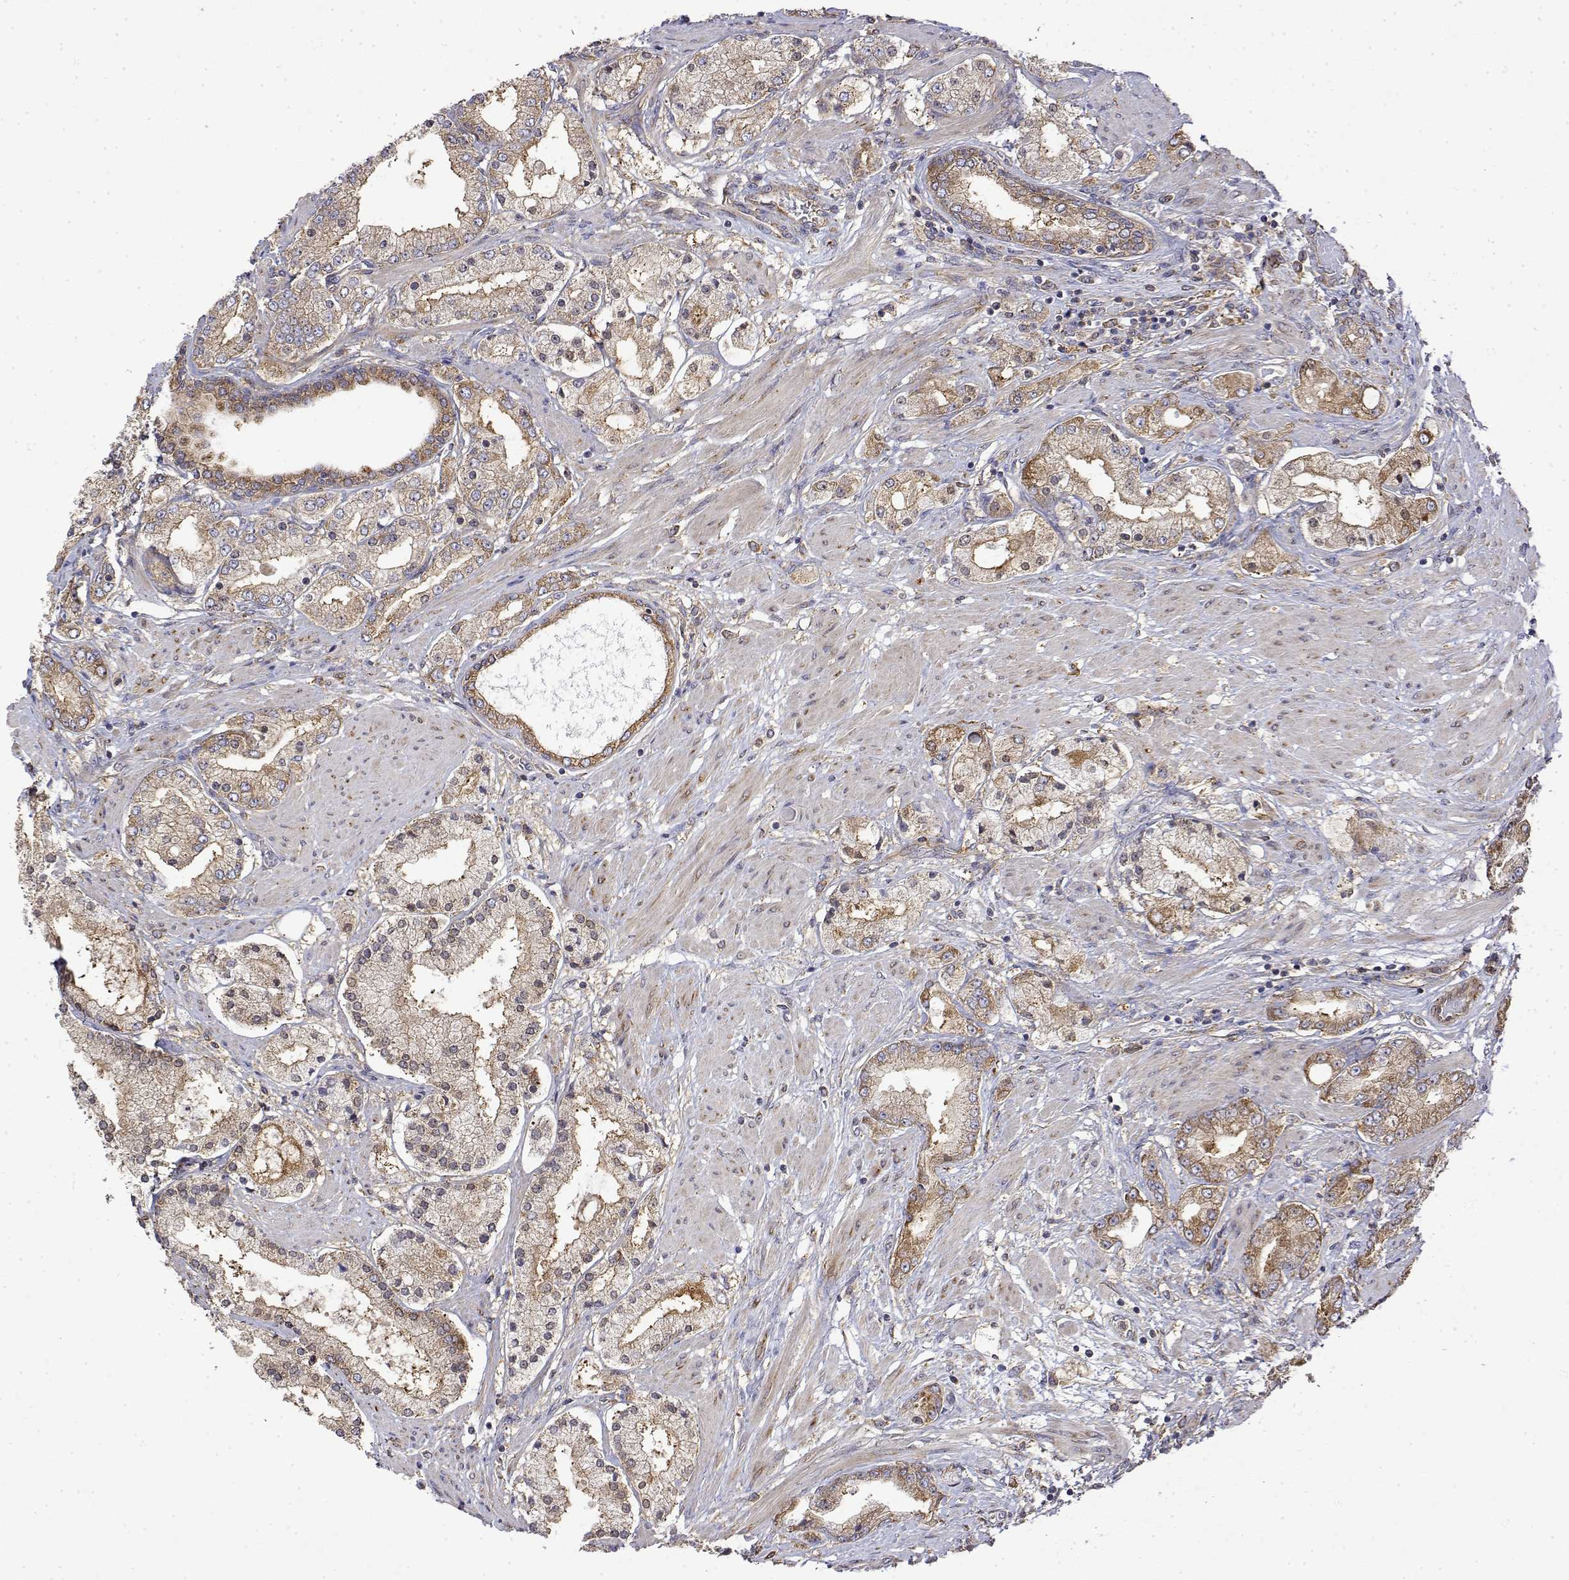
{"staining": {"intensity": "weak", "quantity": ">75%", "location": "cytoplasmic/membranous"}, "tissue": "prostate cancer", "cell_type": "Tumor cells", "image_type": "cancer", "snomed": [{"axis": "morphology", "description": "Adenocarcinoma, High grade"}, {"axis": "topography", "description": "Prostate"}], "caption": "A brown stain shows weak cytoplasmic/membranous staining of a protein in prostate cancer (high-grade adenocarcinoma) tumor cells. (IHC, brightfield microscopy, high magnification).", "gene": "PACSIN2", "patient": {"sex": "male", "age": 67}}